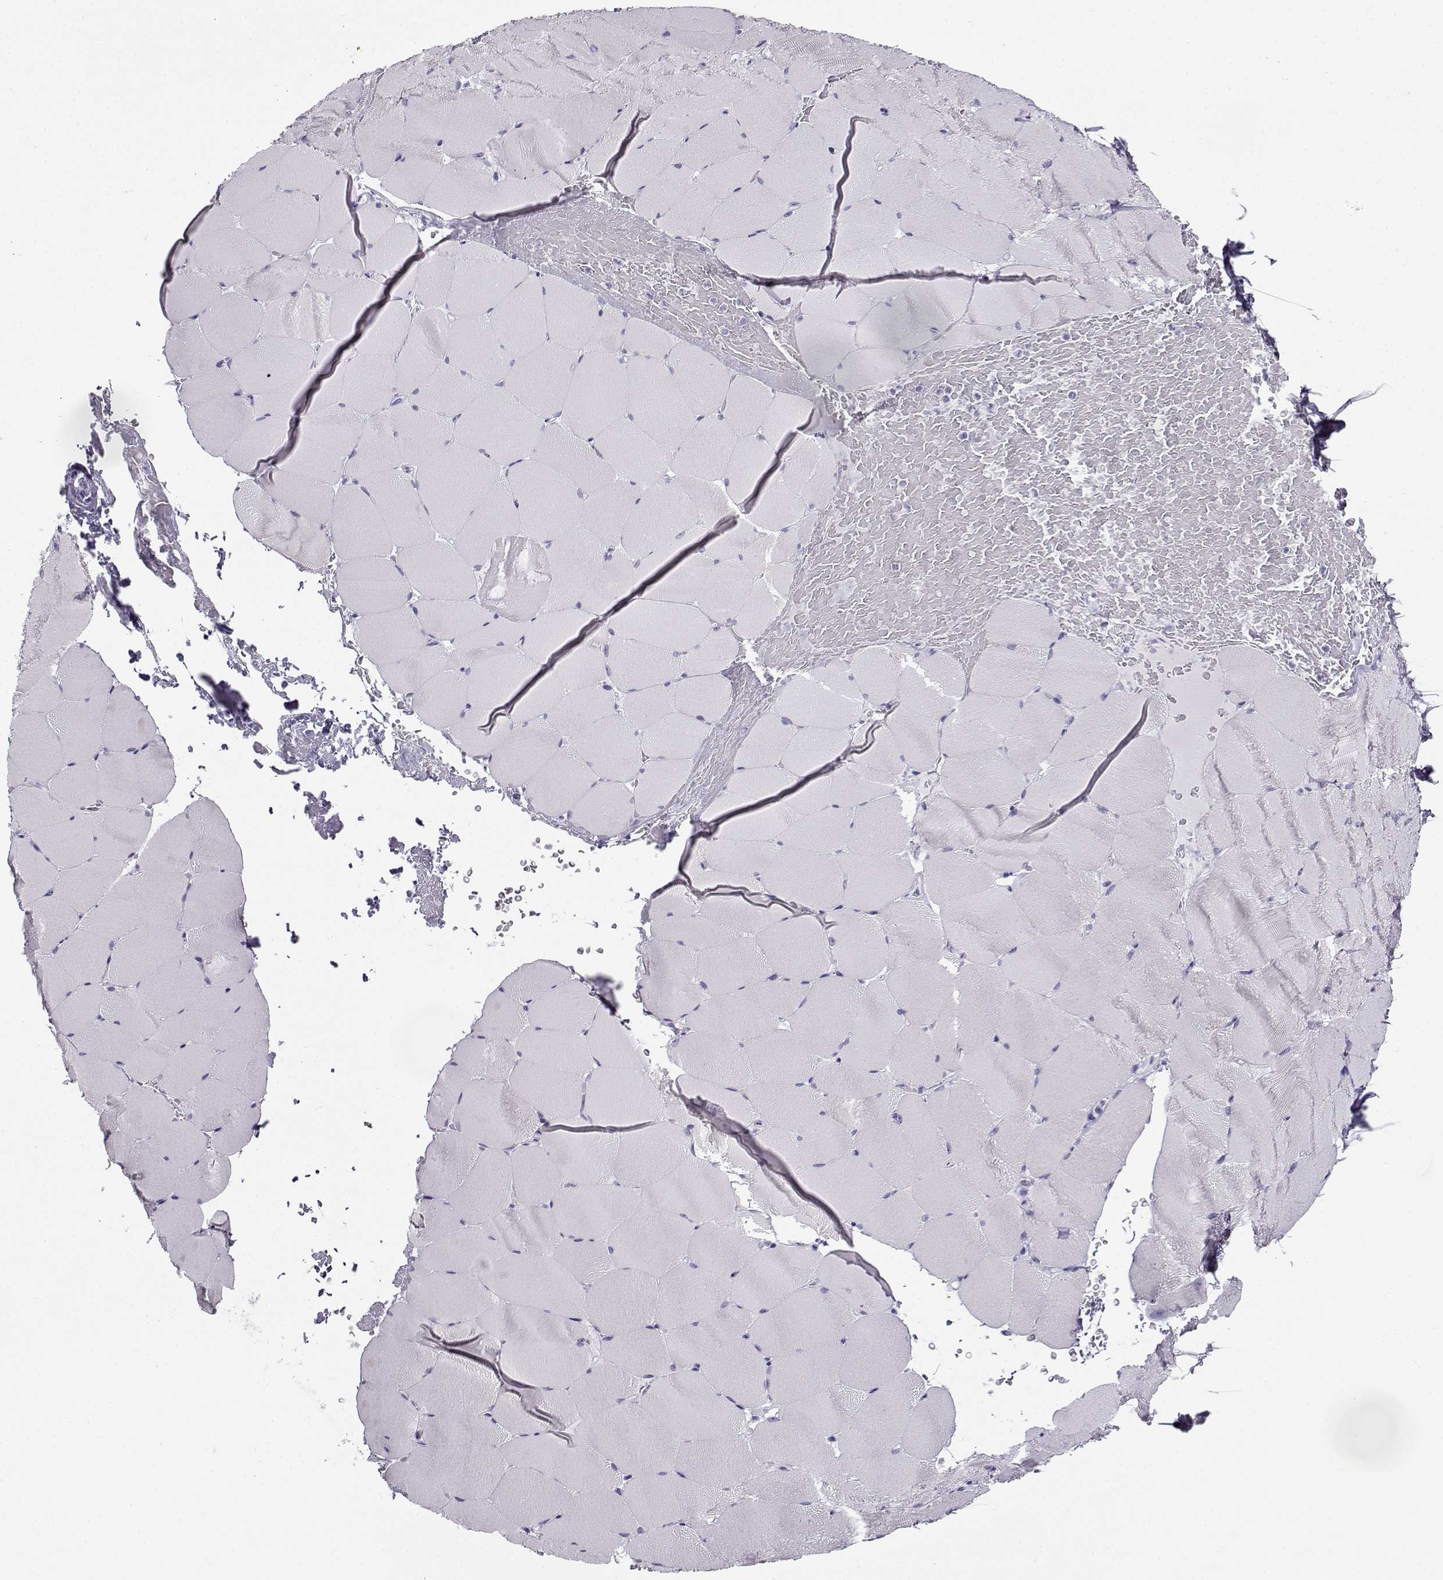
{"staining": {"intensity": "negative", "quantity": "none", "location": "none"}, "tissue": "skeletal muscle", "cell_type": "Myocytes", "image_type": "normal", "snomed": [{"axis": "morphology", "description": "Normal tissue, NOS"}, {"axis": "topography", "description": "Skeletal muscle"}], "caption": "Immunohistochemistry (IHC) micrograph of unremarkable human skeletal muscle stained for a protein (brown), which displays no staining in myocytes.", "gene": "CABS1", "patient": {"sex": "female", "age": 37}}